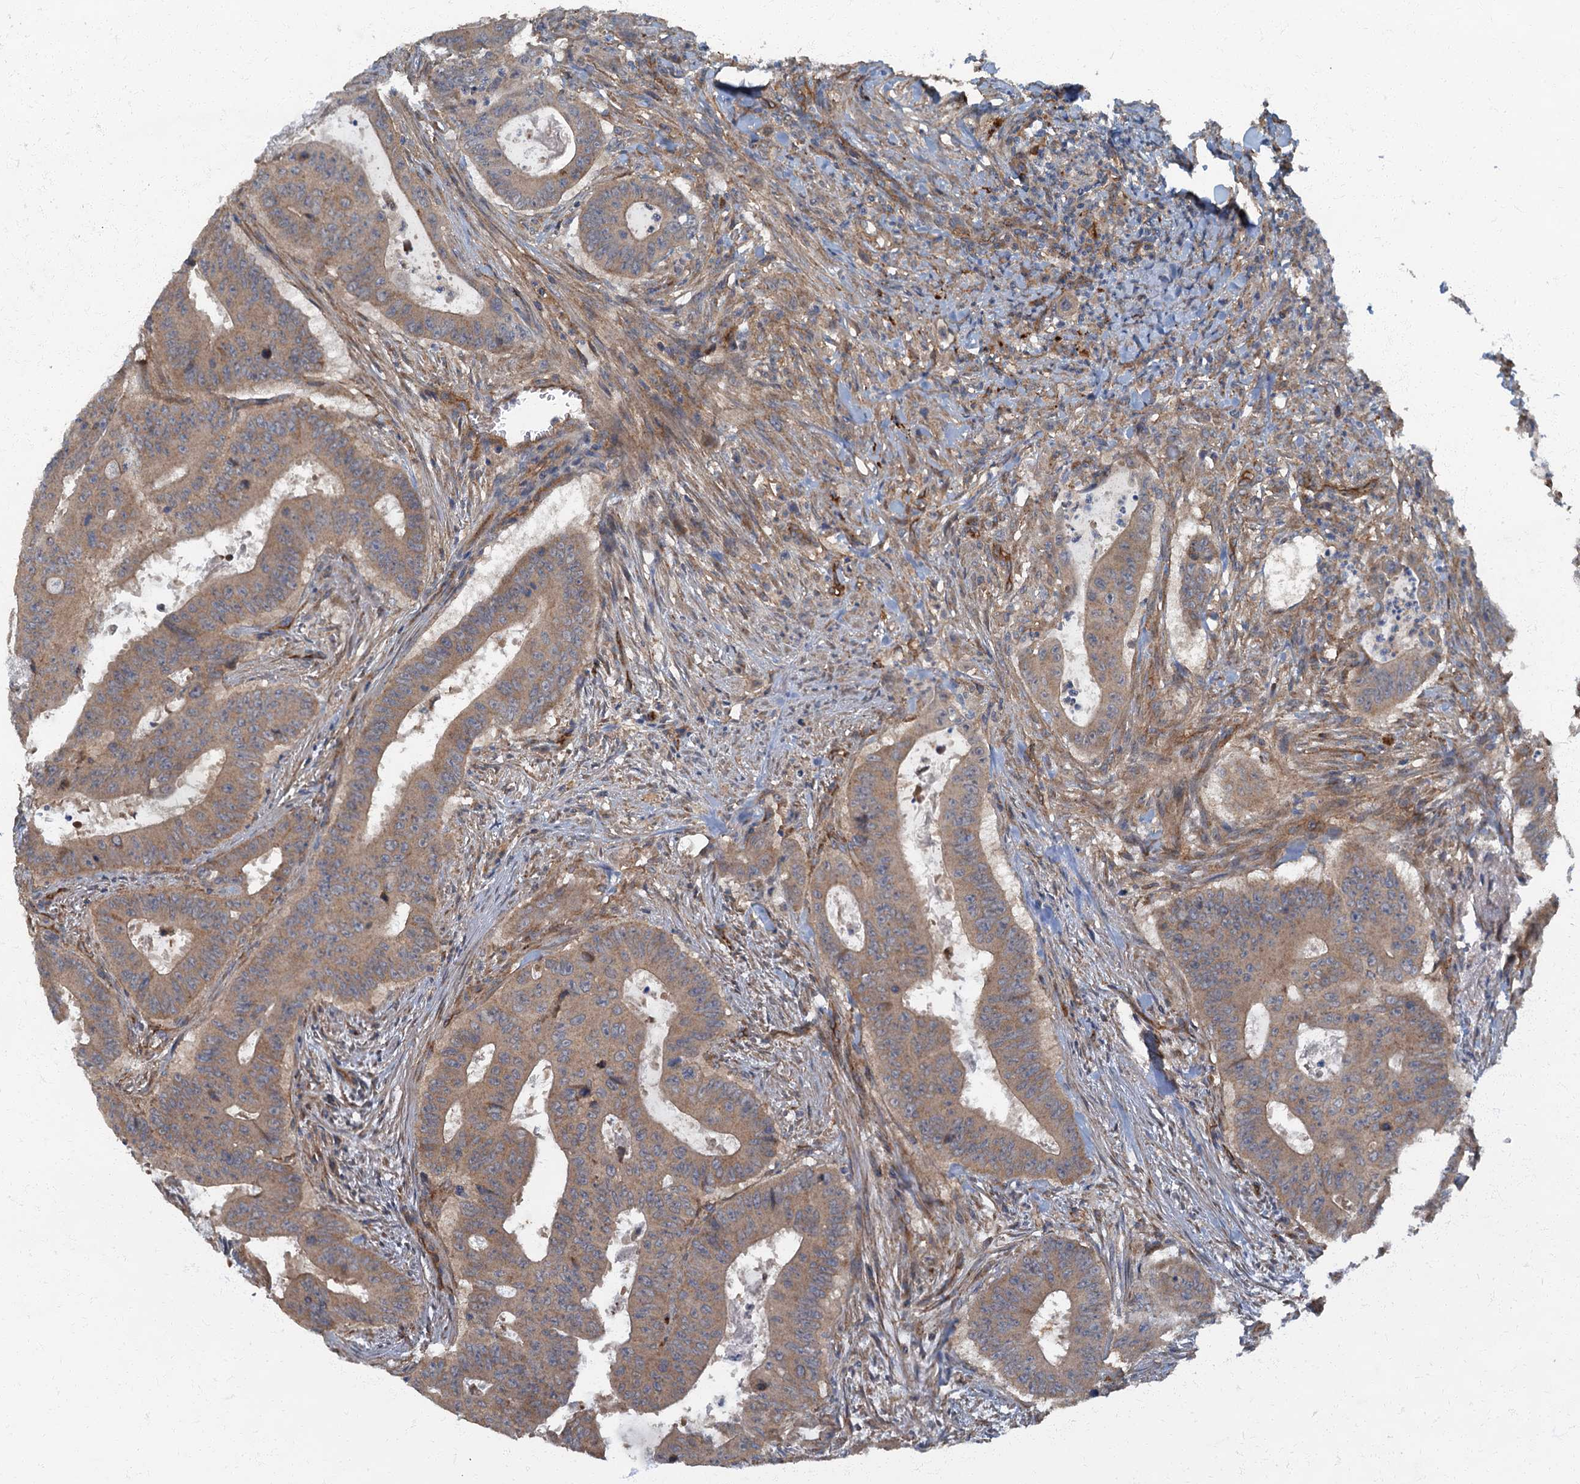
{"staining": {"intensity": "weak", "quantity": ">75%", "location": "cytoplasmic/membranous"}, "tissue": "colorectal cancer", "cell_type": "Tumor cells", "image_type": "cancer", "snomed": [{"axis": "morphology", "description": "Adenocarcinoma, NOS"}, {"axis": "topography", "description": "Rectum"}], "caption": "DAB (3,3'-diaminobenzidine) immunohistochemical staining of colorectal cancer (adenocarcinoma) displays weak cytoplasmic/membranous protein expression in approximately >75% of tumor cells.", "gene": "ARL11", "patient": {"sex": "female", "age": 75}}